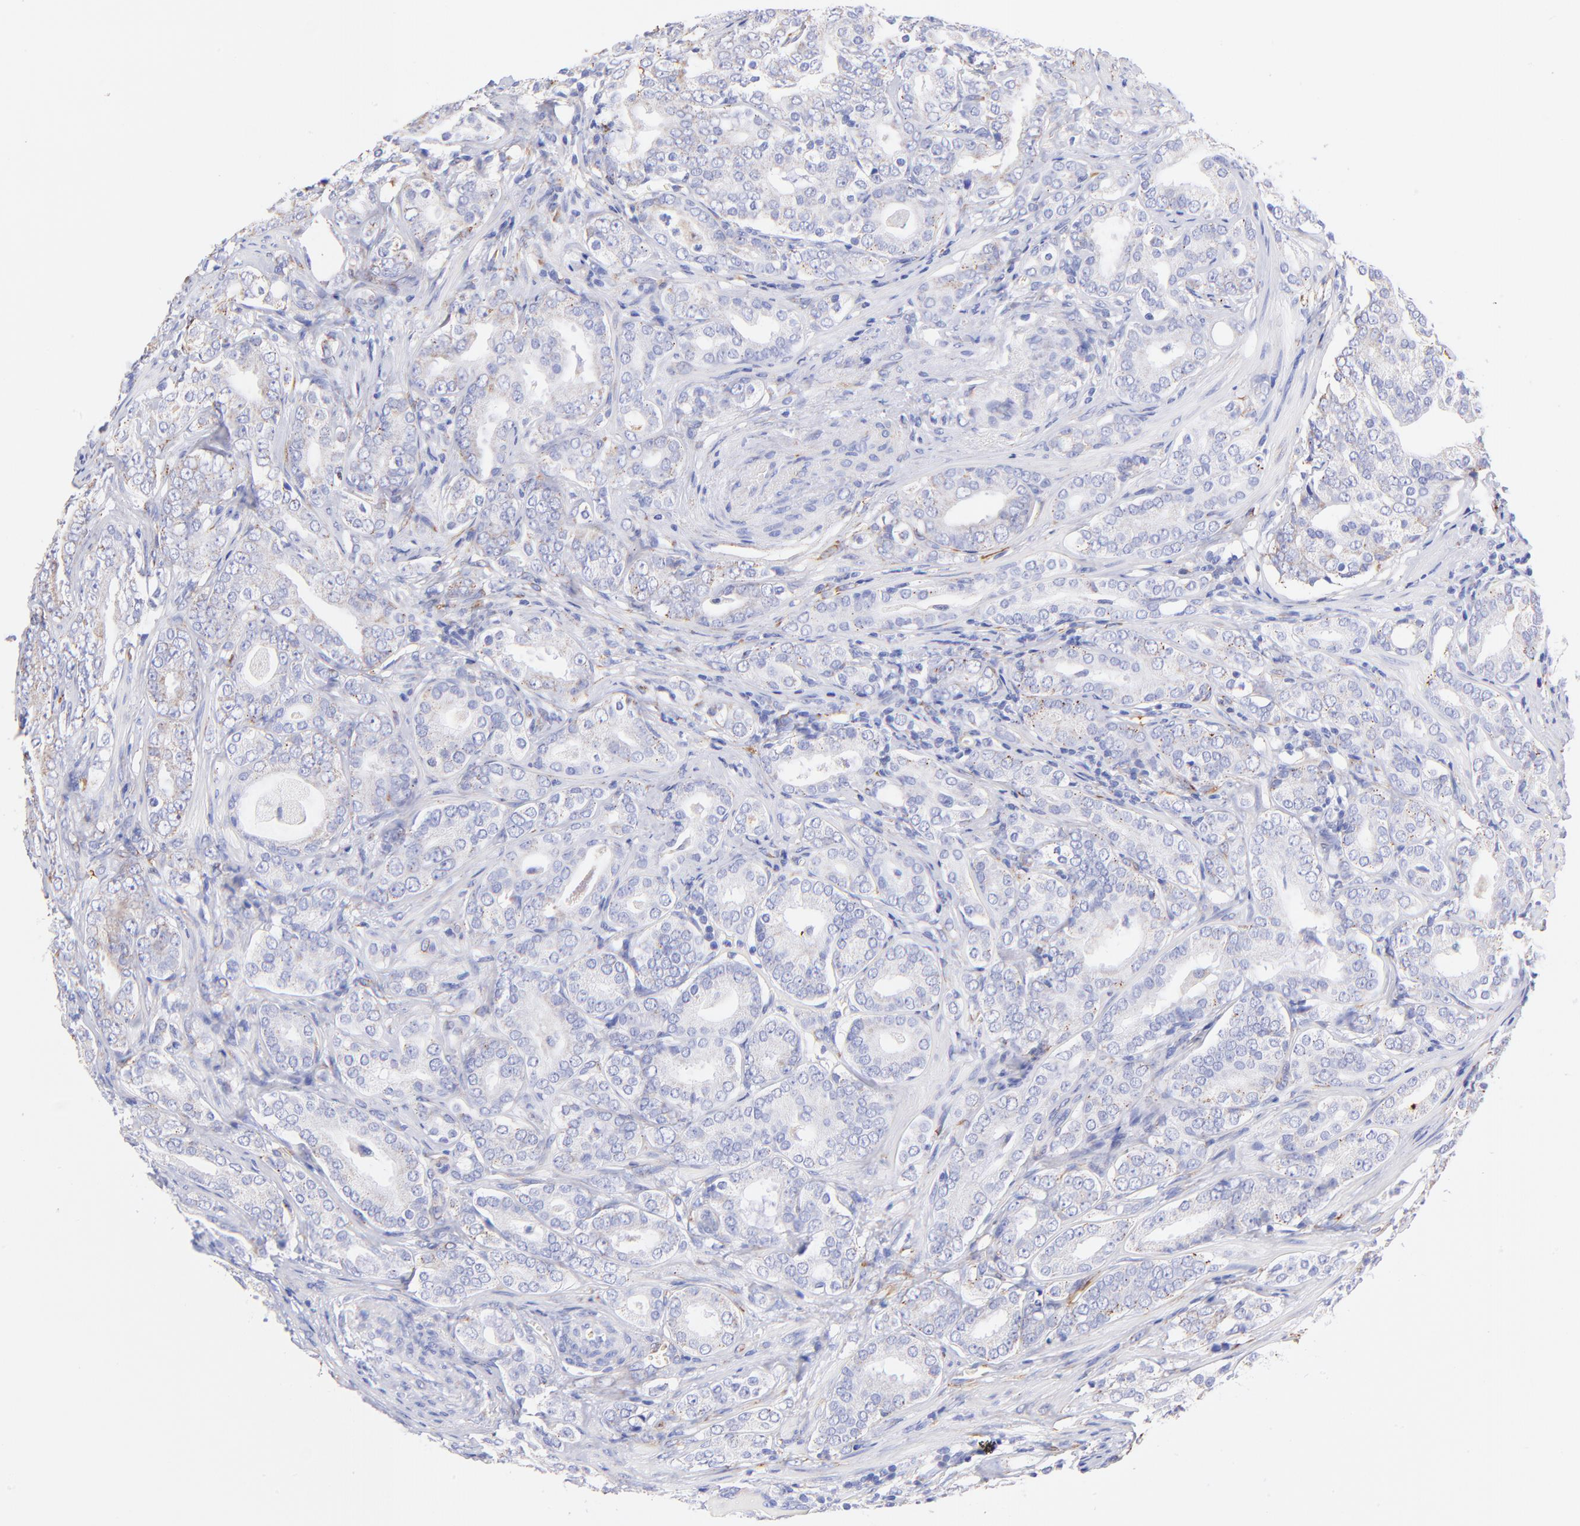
{"staining": {"intensity": "weak", "quantity": "<25%", "location": "cytoplasmic/membranous"}, "tissue": "prostate cancer", "cell_type": "Tumor cells", "image_type": "cancer", "snomed": [{"axis": "morphology", "description": "Adenocarcinoma, Low grade"}, {"axis": "topography", "description": "Prostate"}], "caption": "A high-resolution micrograph shows immunohistochemistry (IHC) staining of prostate cancer, which demonstrates no significant expression in tumor cells. (Stains: DAB (3,3'-diaminobenzidine) immunohistochemistry (IHC) with hematoxylin counter stain, Microscopy: brightfield microscopy at high magnification).", "gene": "SPARC", "patient": {"sex": "male", "age": 59}}